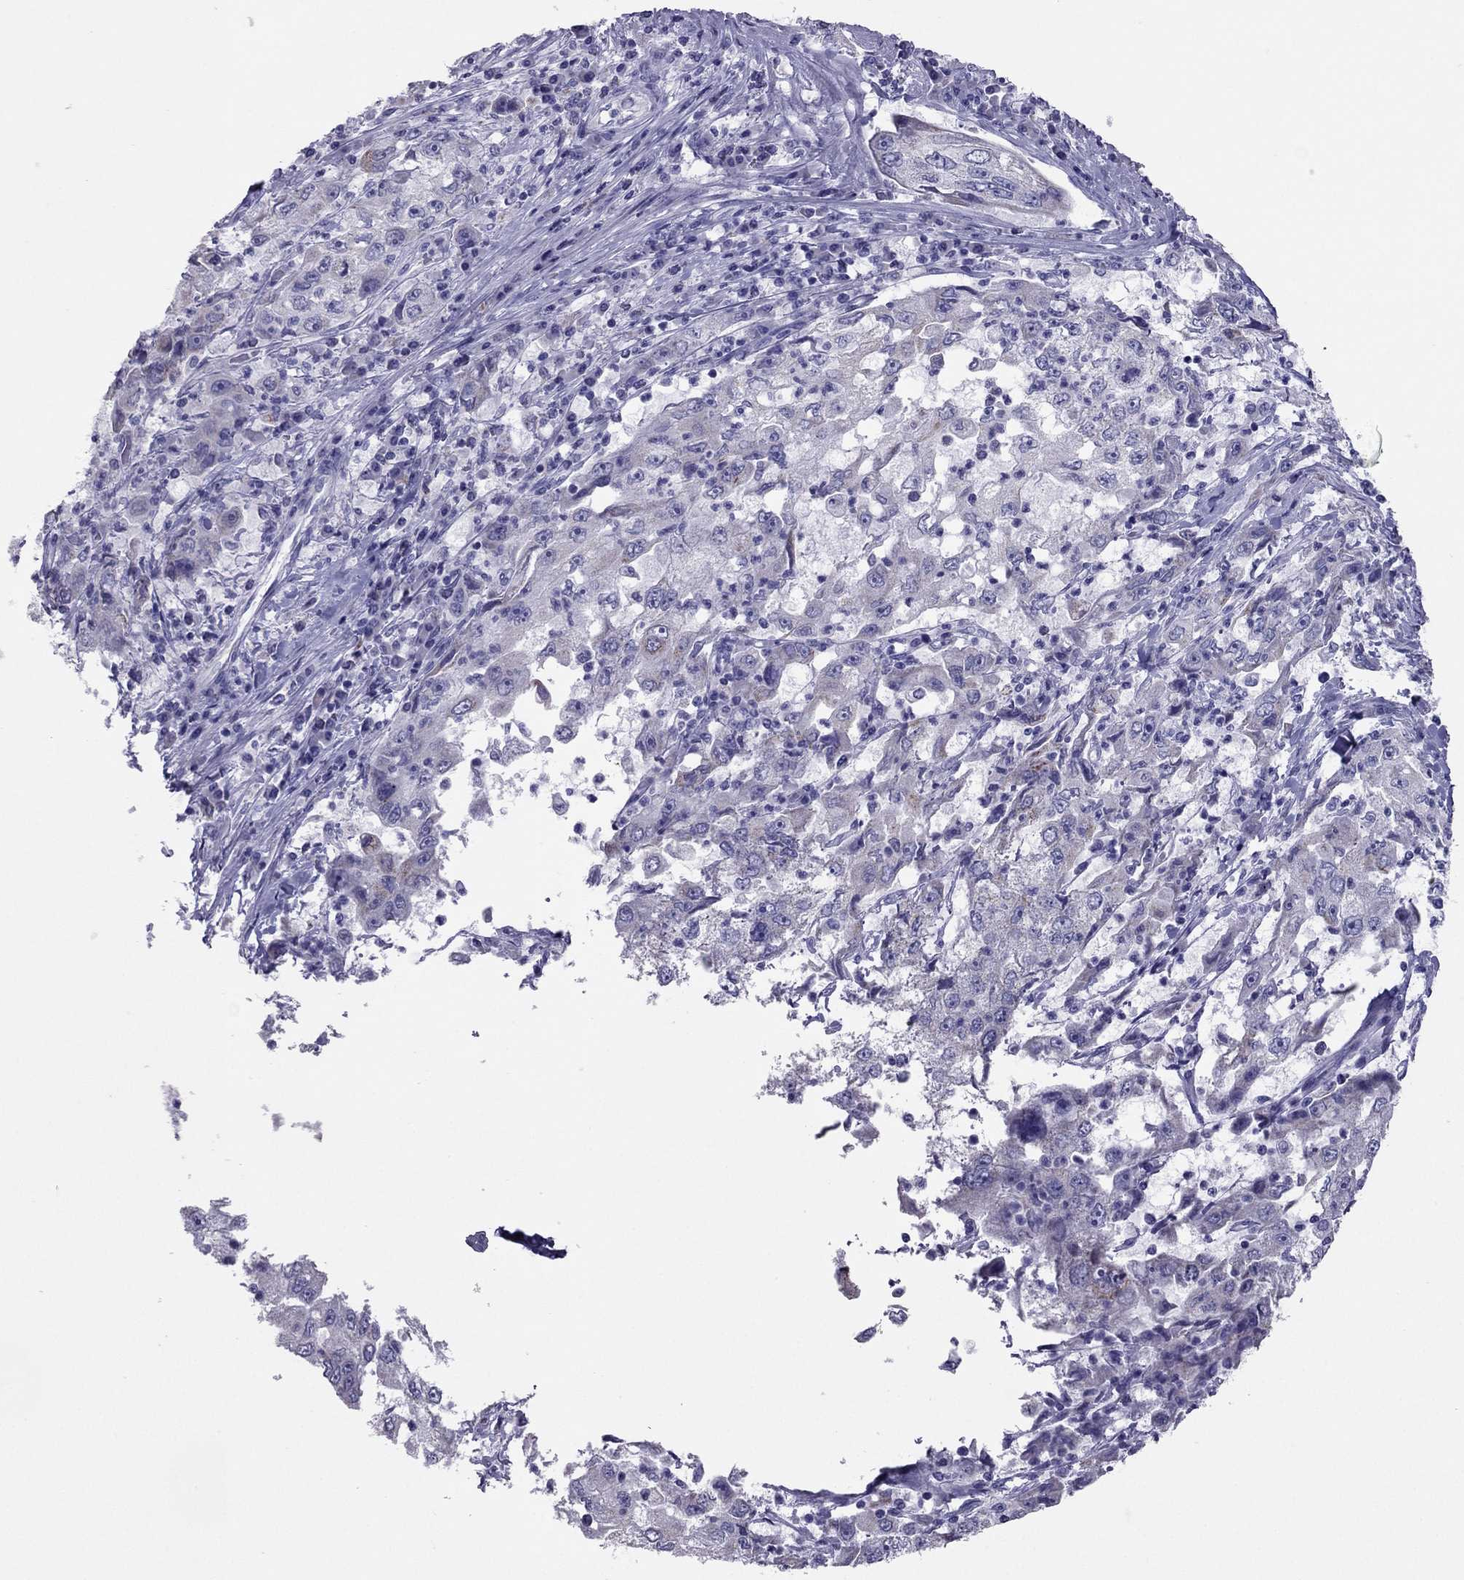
{"staining": {"intensity": "negative", "quantity": "none", "location": "none"}, "tissue": "cervical cancer", "cell_type": "Tumor cells", "image_type": "cancer", "snomed": [{"axis": "morphology", "description": "Squamous cell carcinoma, NOS"}, {"axis": "topography", "description": "Cervix"}], "caption": "High power microscopy image of an IHC image of squamous cell carcinoma (cervical), revealing no significant positivity in tumor cells.", "gene": "MAEL", "patient": {"sex": "female", "age": 36}}